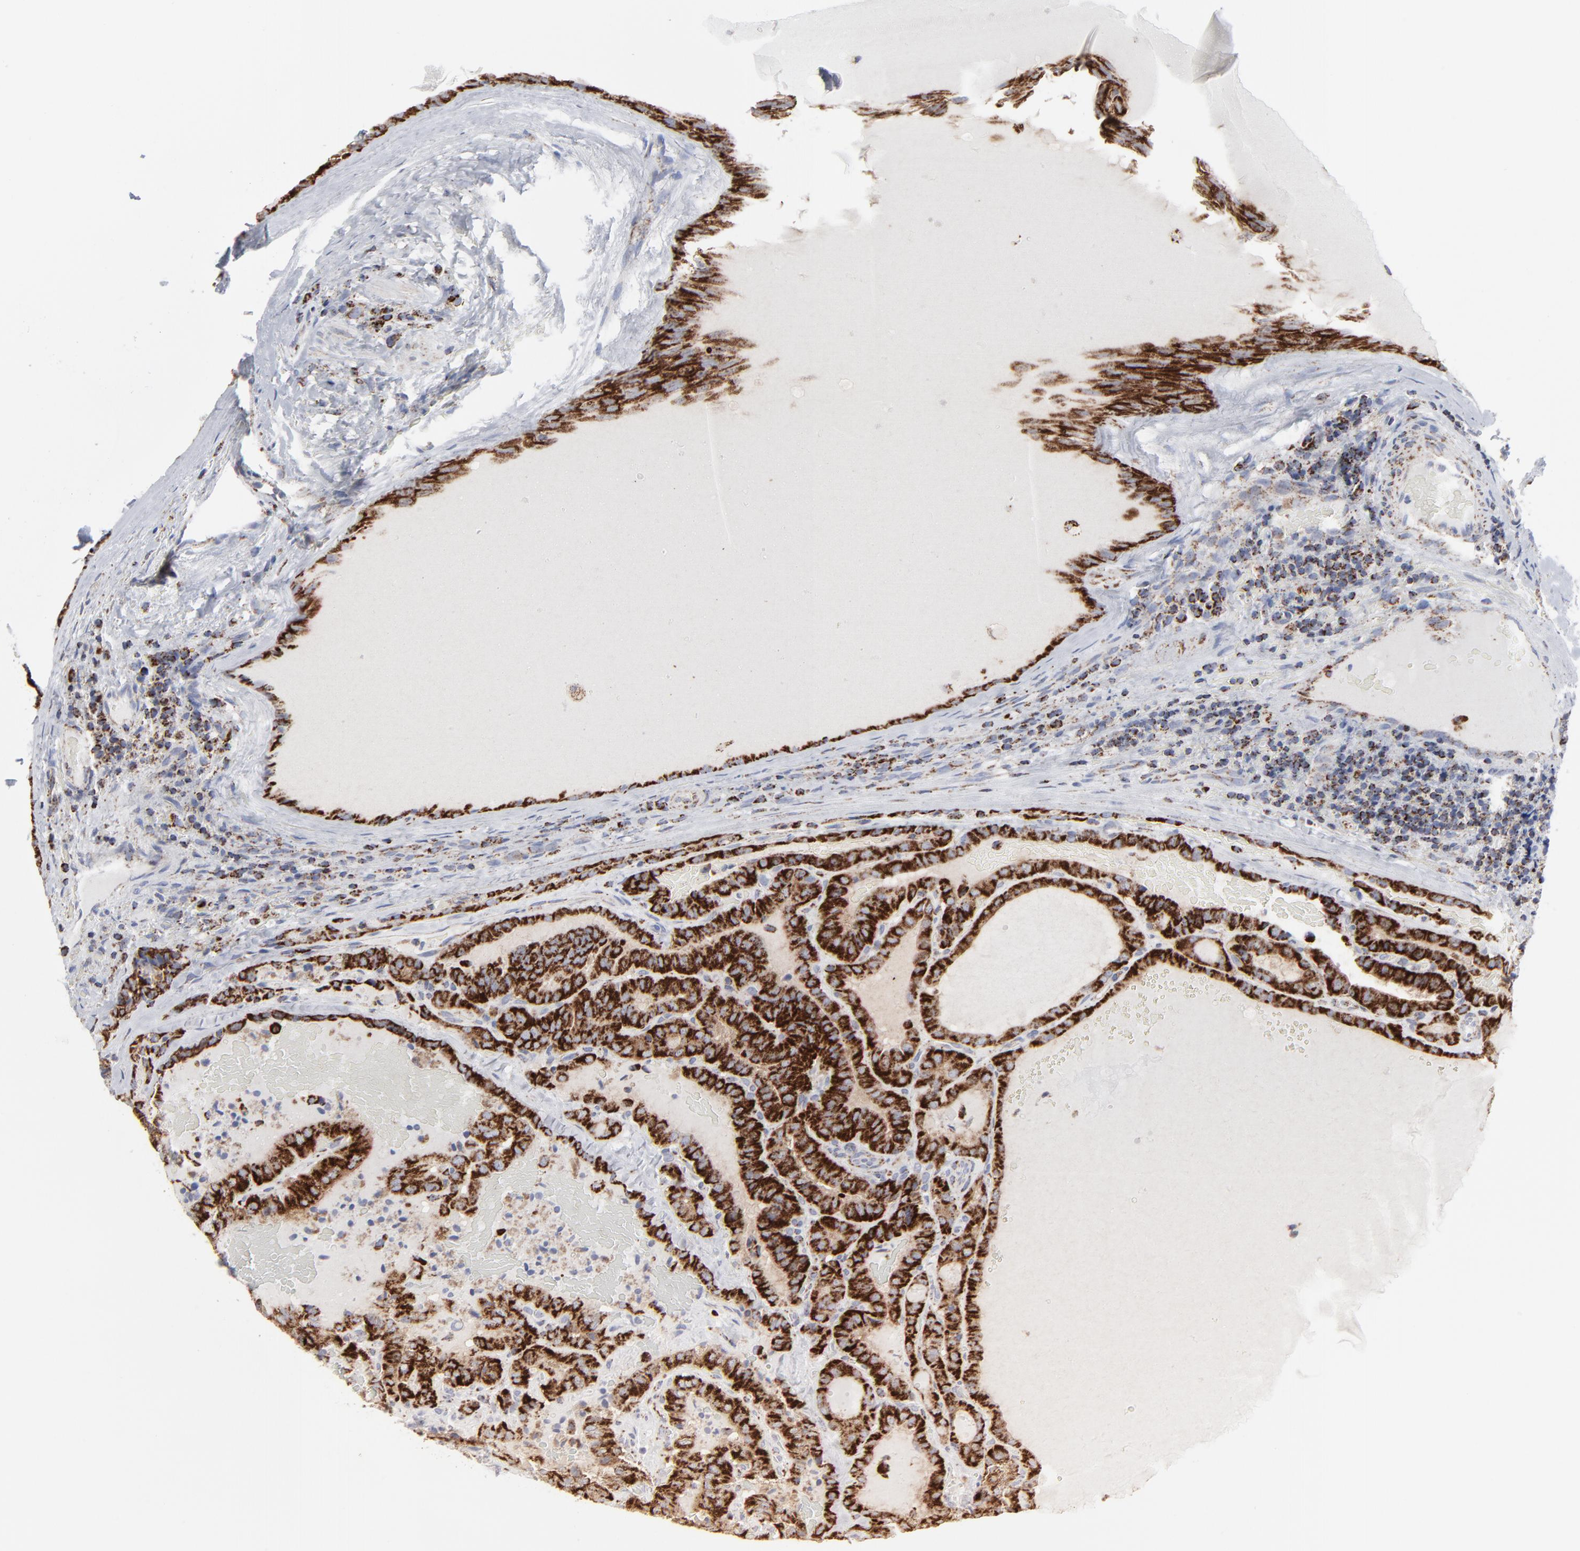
{"staining": {"intensity": "strong", "quantity": ">75%", "location": "cytoplasmic/membranous"}, "tissue": "thyroid cancer", "cell_type": "Tumor cells", "image_type": "cancer", "snomed": [{"axis": "morphology", "description": "Papillary adenocarcinoma, NOS"}, {"axis": "topography", "description": "Thyroid gland"}], "caption": "DAB (3,3'-diaminobenzidine) immunohistochemical staining of papillary adenocarcinoma (thyroid) displays strong cytoplasmic/membranous protein positivity in approximately >75% of tumor cells.", "gene": "TXNRD2", "patient": {"sex": "male", "age": 77}}